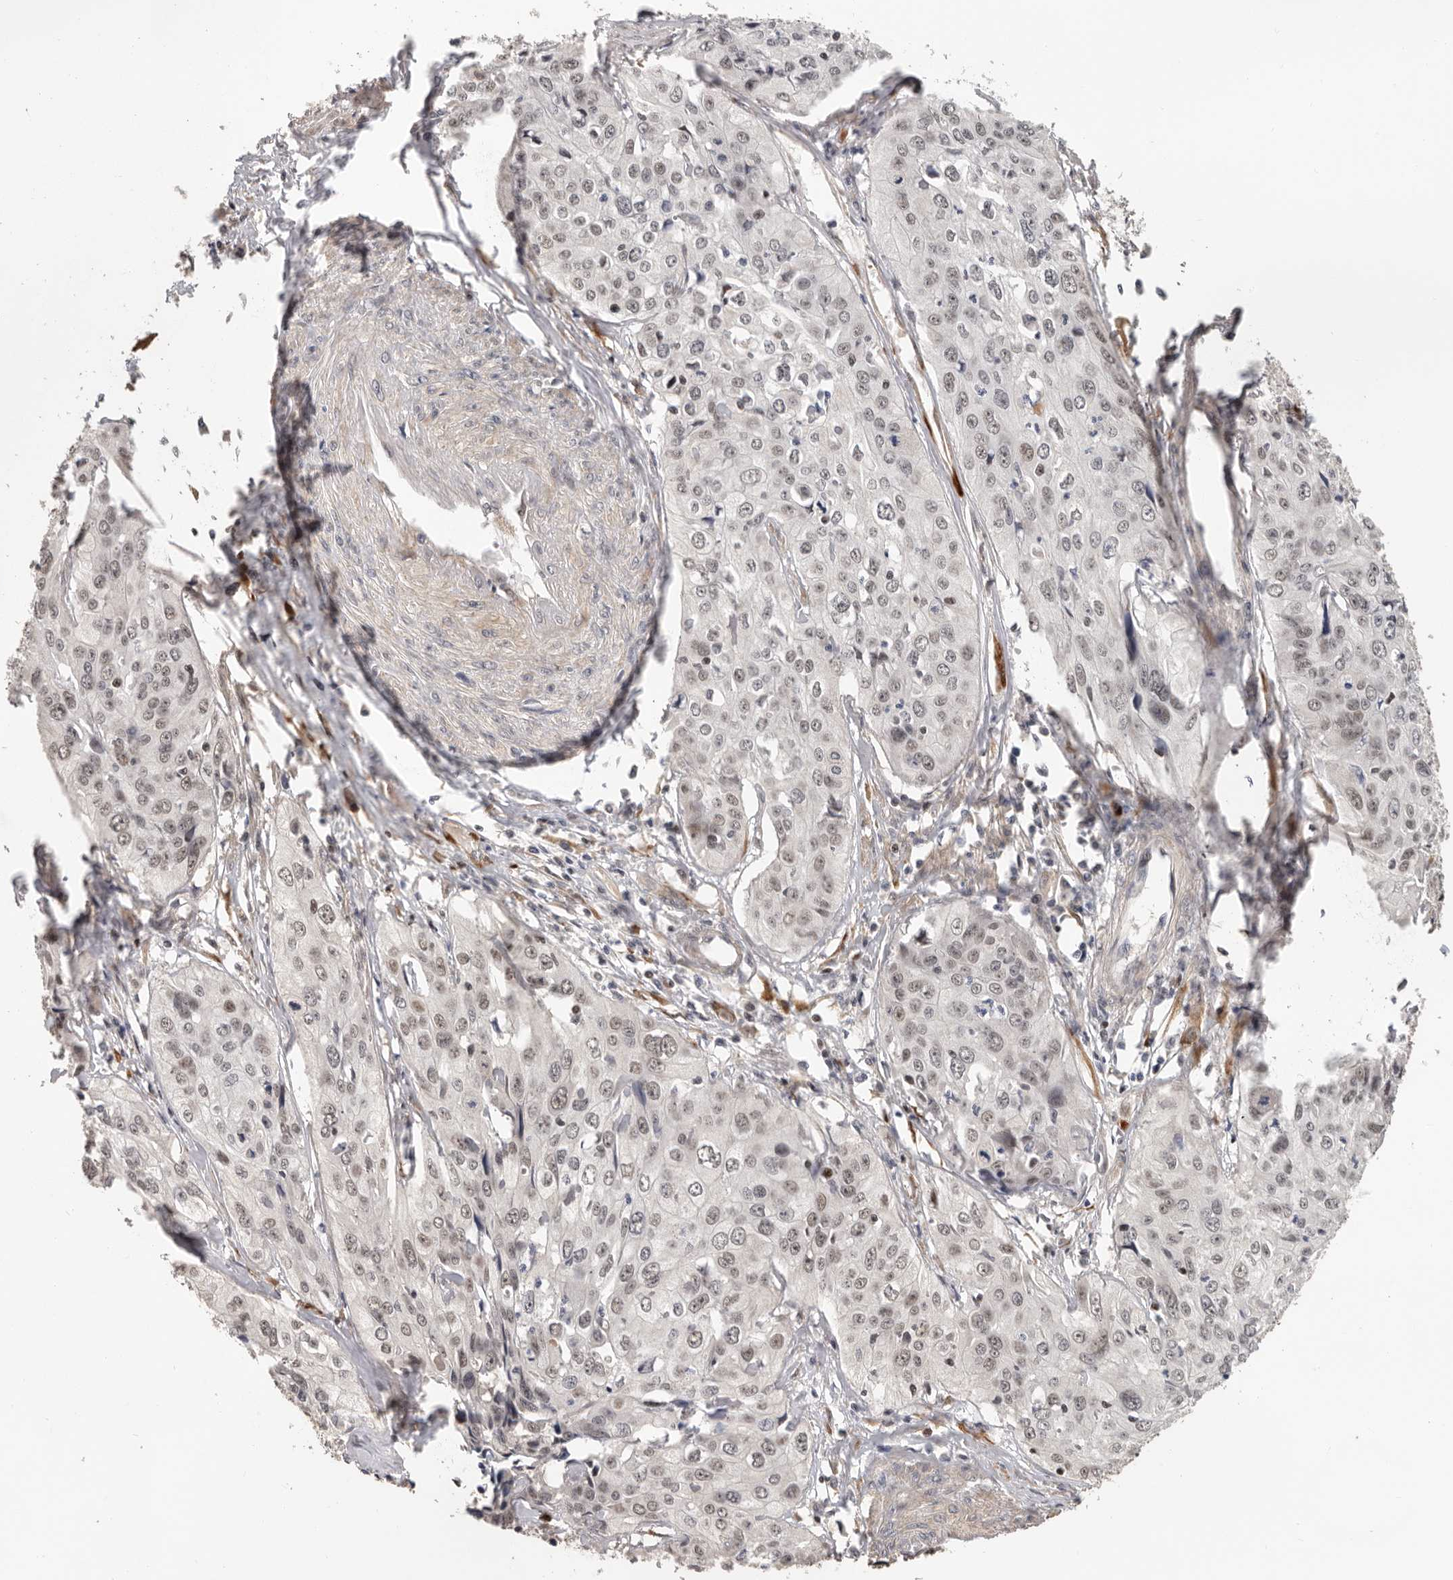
{"staining": {"intensity": "weak", "quantity": "<25%", "location": "nuclear"}, "tissue": "cervical cancer", "cell_type": "Tumor cells", "image_type": "cancer", "snomed": [{"axis": "morphology", "description": "Squamous cell carcinoma, NOS"}, {"axis": "topography", "description": "Cervix"}], "caption": "High magnification brightfield microscopy of squamous cell carcinoma (cervical) stained with DAB (brown) and counterstained with hematoxylin (blue): tumor cells show no significant expression. (DAB immunohistochemistry, high magnification).", "gene": "HENMT1", "patient": {"sex": "female", "age": 31}}